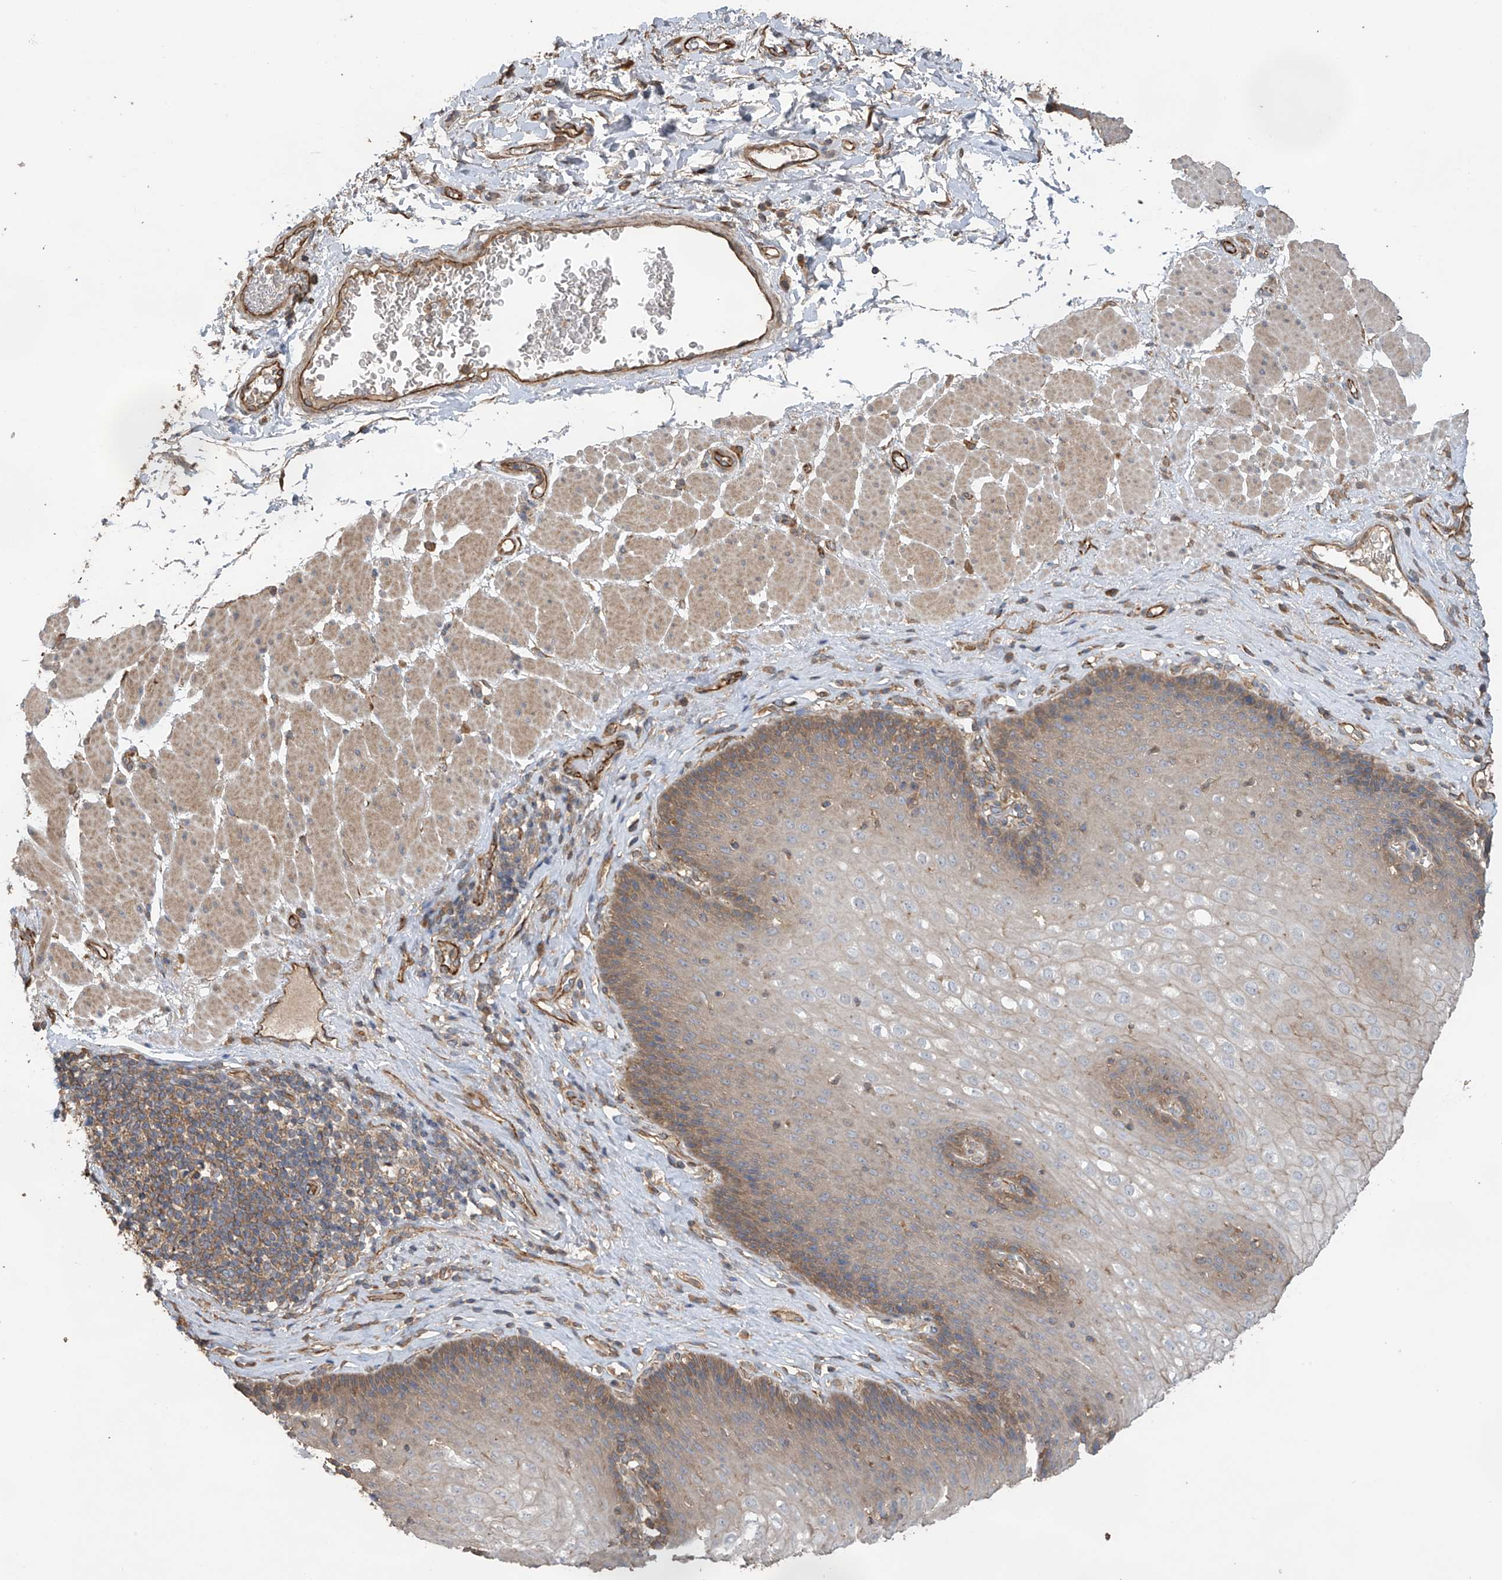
{"staining": {"intensity": "moderate", "quantity": "<25%", "location": "cytoplasmic/membranous"}, "tissue": "esophagus", "cell_type": "Squamous epithelial cells", "image_type": "normal", "snomed": [{"axis": "morphology", "description": "Normal tissue, NOS"}, {"axis": "topography", "description": "Esophagus"}], "caption": "Esophagus stained with immunohistochemistry displays moderate cytoplasmic/membranous expression in about <25% of squamous epithelial cells.", "gene": "PHACTR4", "patient": {"sex": "female", "age": 66}}